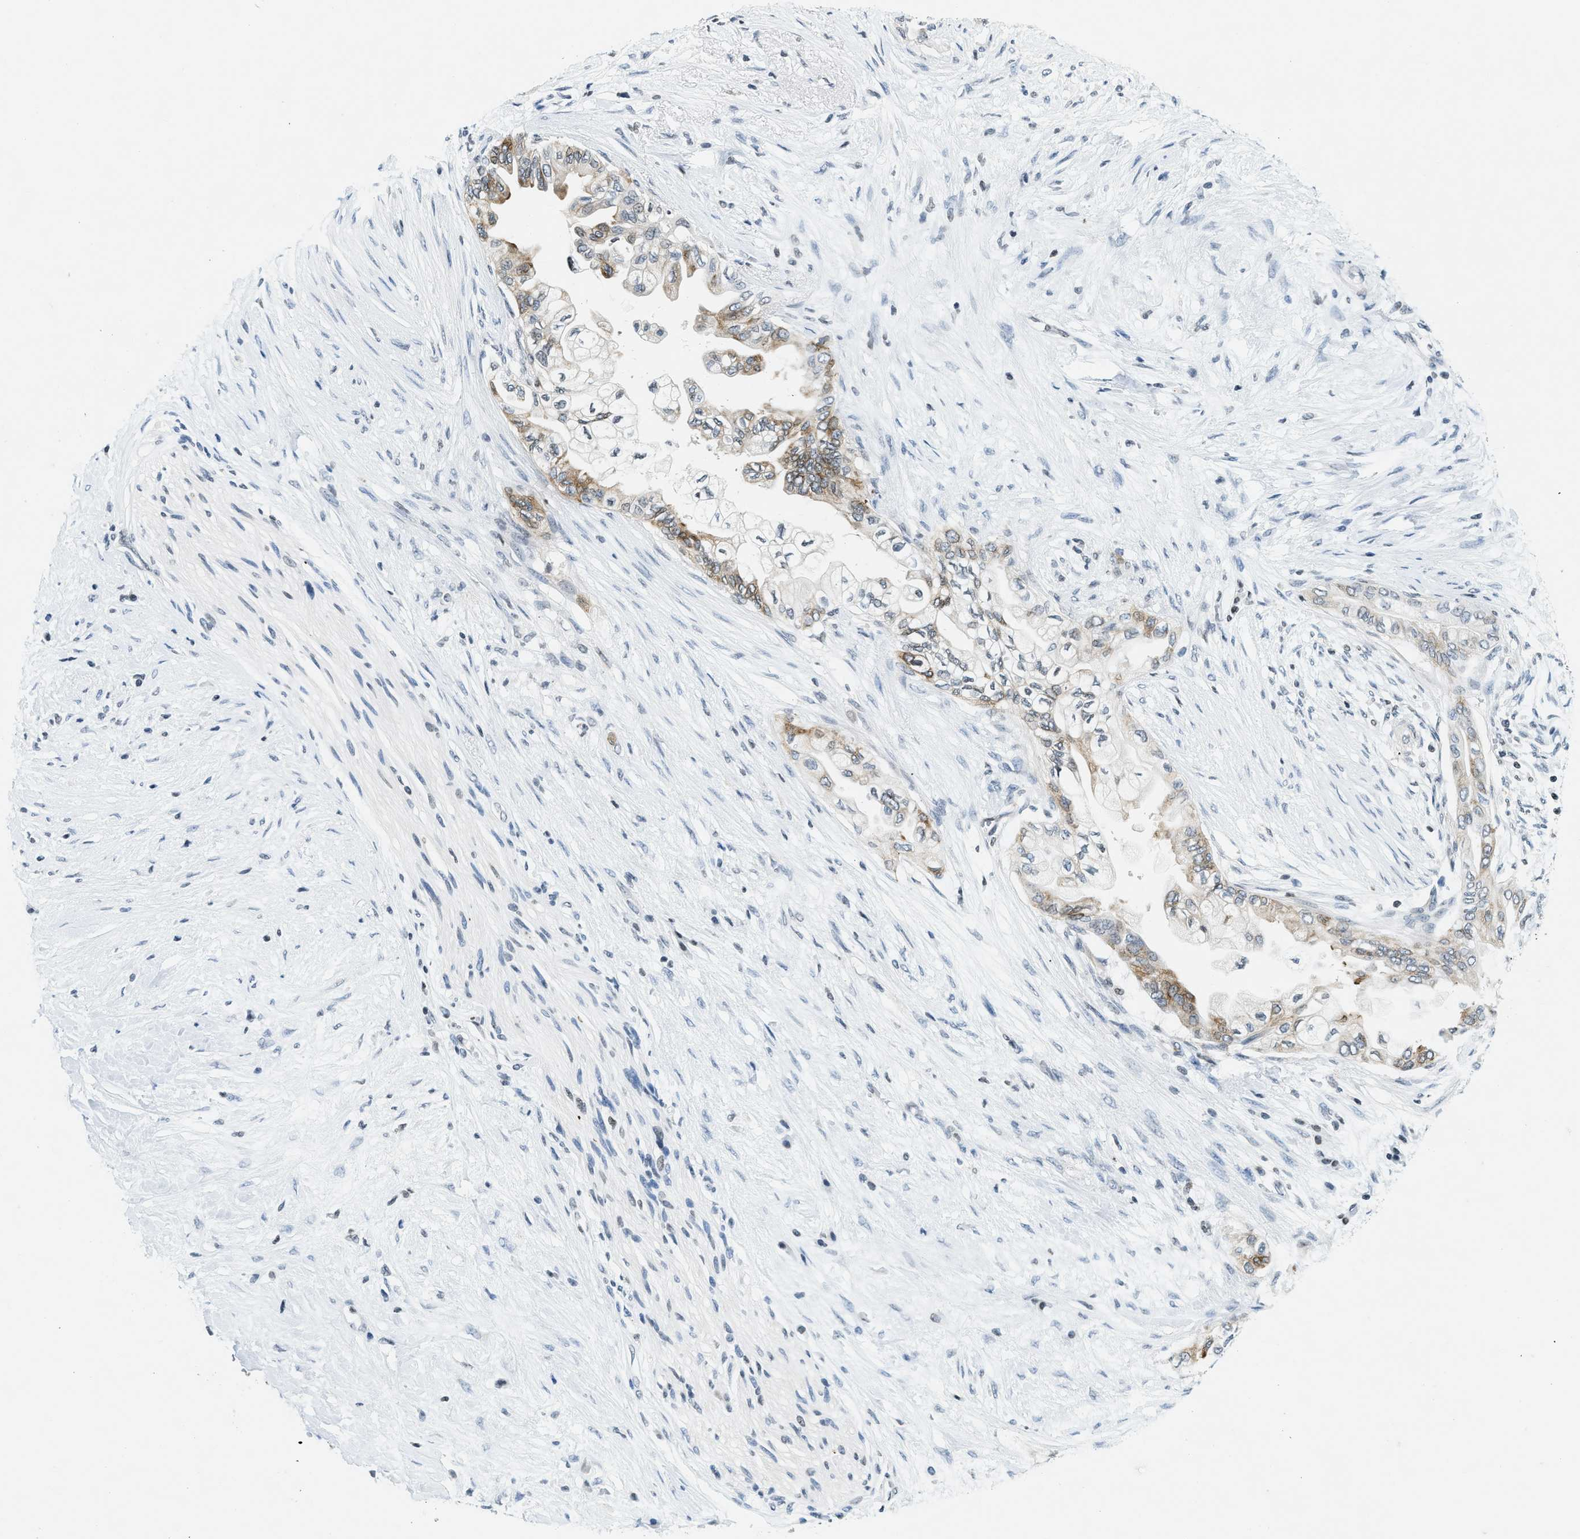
{"staining": {"intensity": "moderate", "quantity": "25%-75%", "location": "cytoplasmic/membranous"}, "tissue": "pancreatic cancer", "cell_type": "Tumor cells", "image_type": "cancer", "snomed": [{"axis": "morphology", "description": "Normal tissue, NOS"}, {"axis": "morphology", "description": "Adenocarcinoma, NOS"}, {"axis": "topography", "description": "Pancreas"}, {"axis": "topography", "description": "Duodenum"}], "caption": "Human pancreatic adenocarcinoma stained with a brown dye displays moderate cytoplasmic/membranous positive expression in about 25%-75% of tumor cells.", "gene": "UVRAG", "patient": {"sex": "female", "age": 60}}